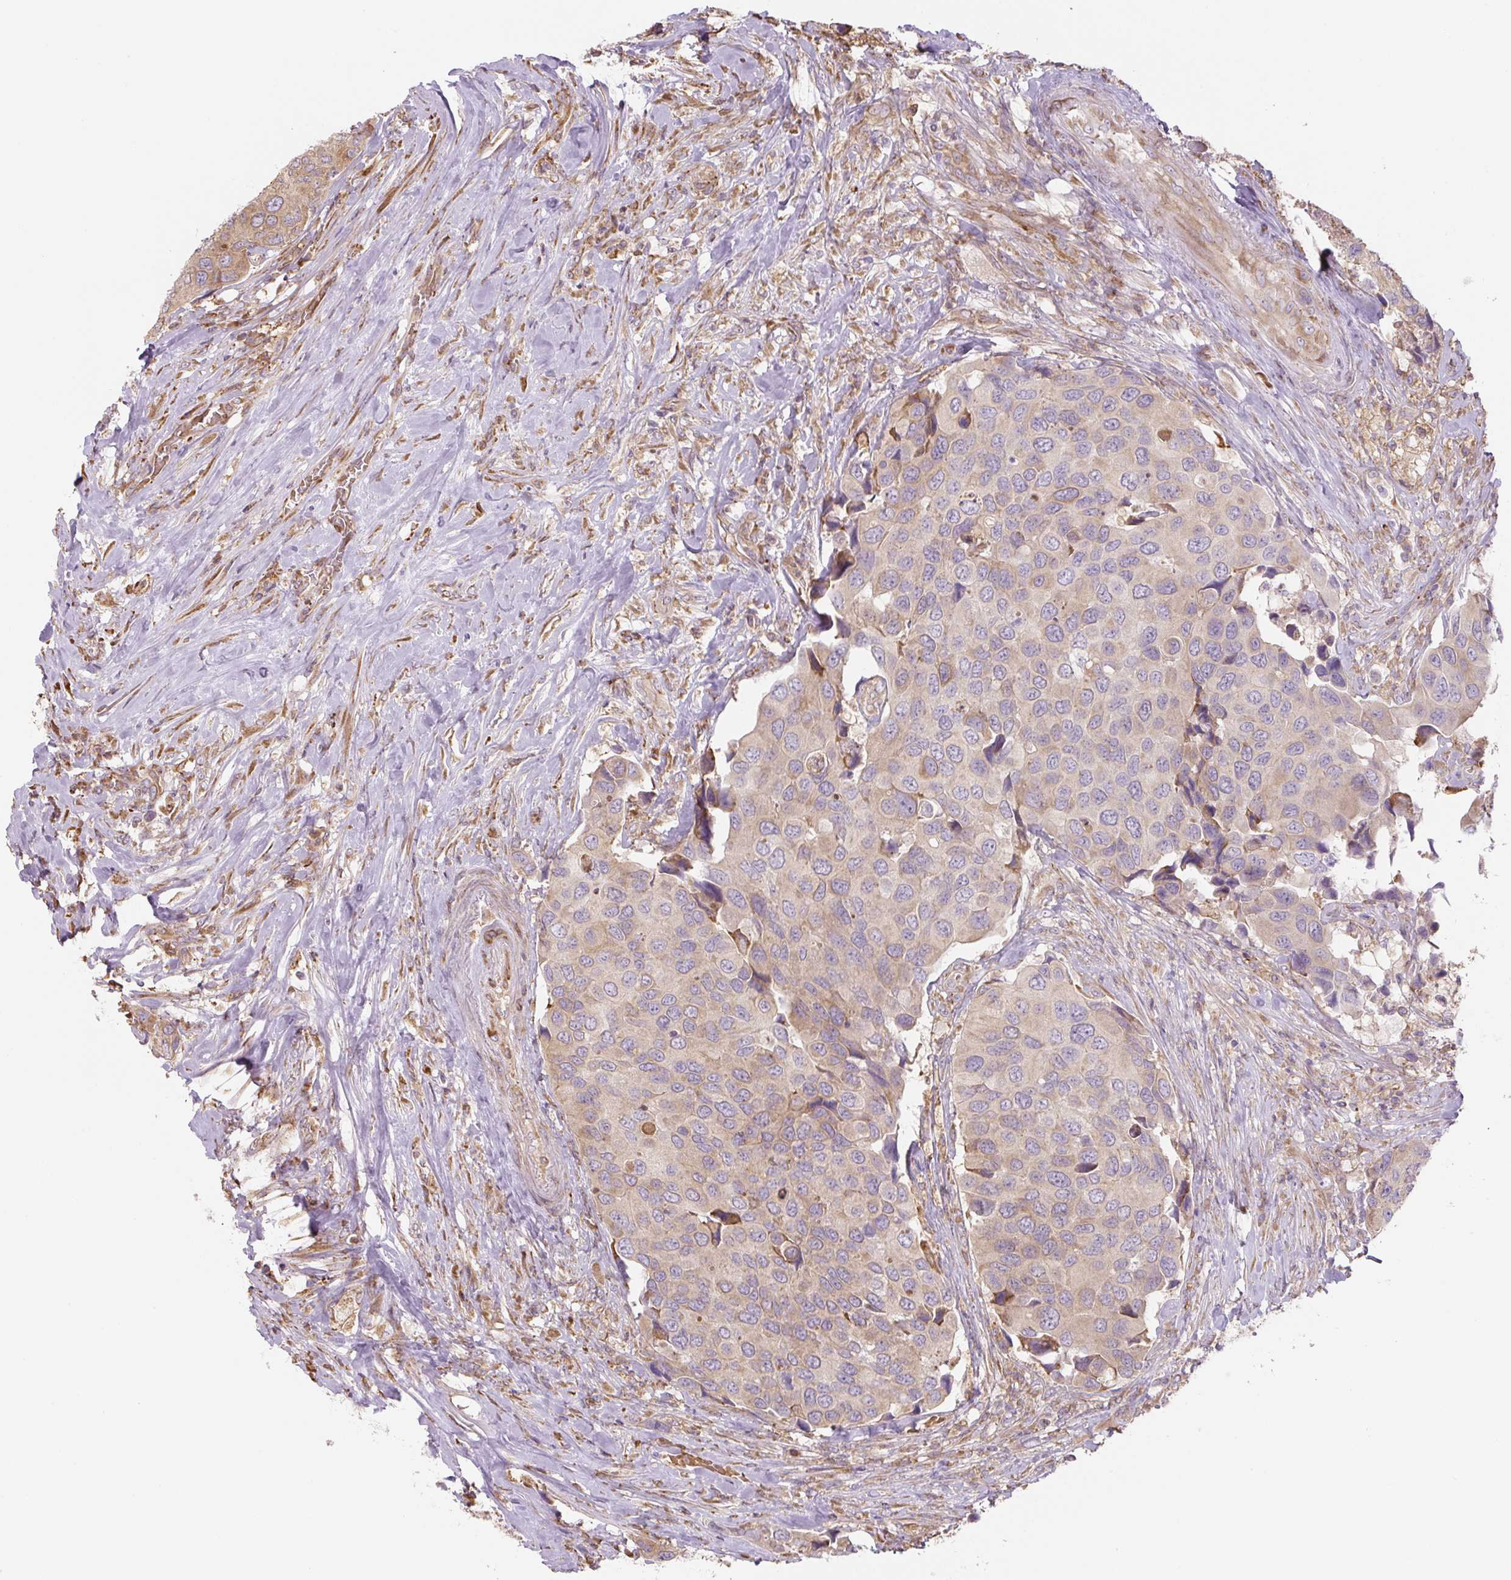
{"staining": {"intensity": "weak", "quantity": "<25%", "location": "cytoplasmic/membranous"}, "tissue": "urothelial cancer", "cell_type": "Tumor cells", "image_type": "cancer", "snomed": [{"axis": "morphology", "description": "Urothelial carcinoma, High grade"}, {"axis": "topography", "description": "Urinary bladder"}], "caption": "Human high-grade urothelial carcinoma stained for a protein using IHC exhibits no positivity in tumor cells.", "gene": "RASA1", "patient": {"sex": "male", "age": 74}}